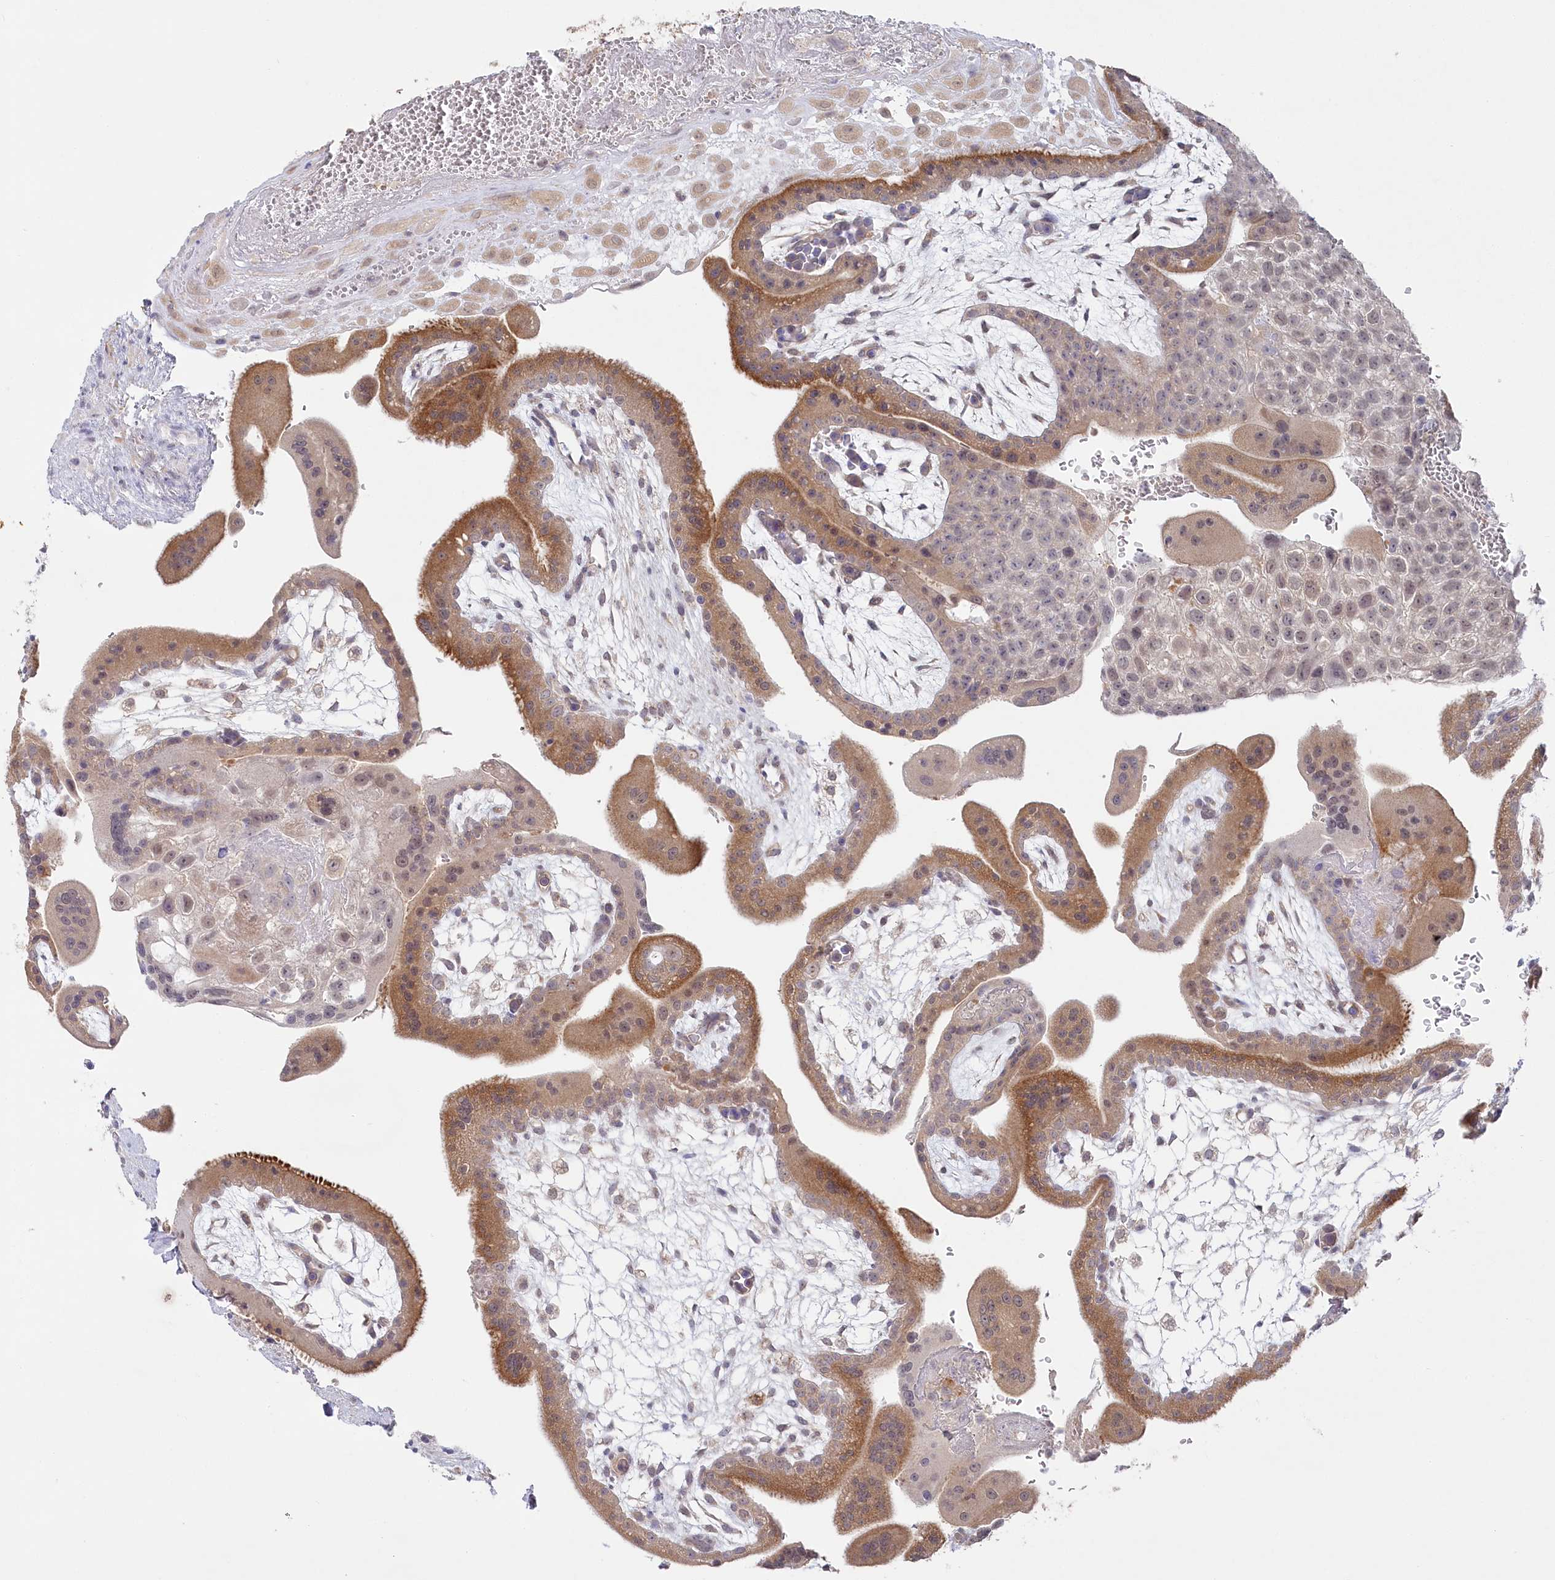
{"staining": {"intensity": "moderate", "quantity": ">75%", "location": "cytoplasmic/membranous"}, "tissue": "placenta", "cell_type": "Decidual cells", "image_type": "normal", "snomed": [{"axis": "morphology", "description": "Normal tissue, NOS"}, {"axis": "topography", "description": "Placenta"}], "caption": "IHC image of unremarkable human placenta stained for a protein (brown), which demonstrates medium levels of moderate cytoplasmic/membranous staining in approximately >75% of decidual cells.", "gene": "AAMDC", "patient": {"sex": "female", "age": 35}}